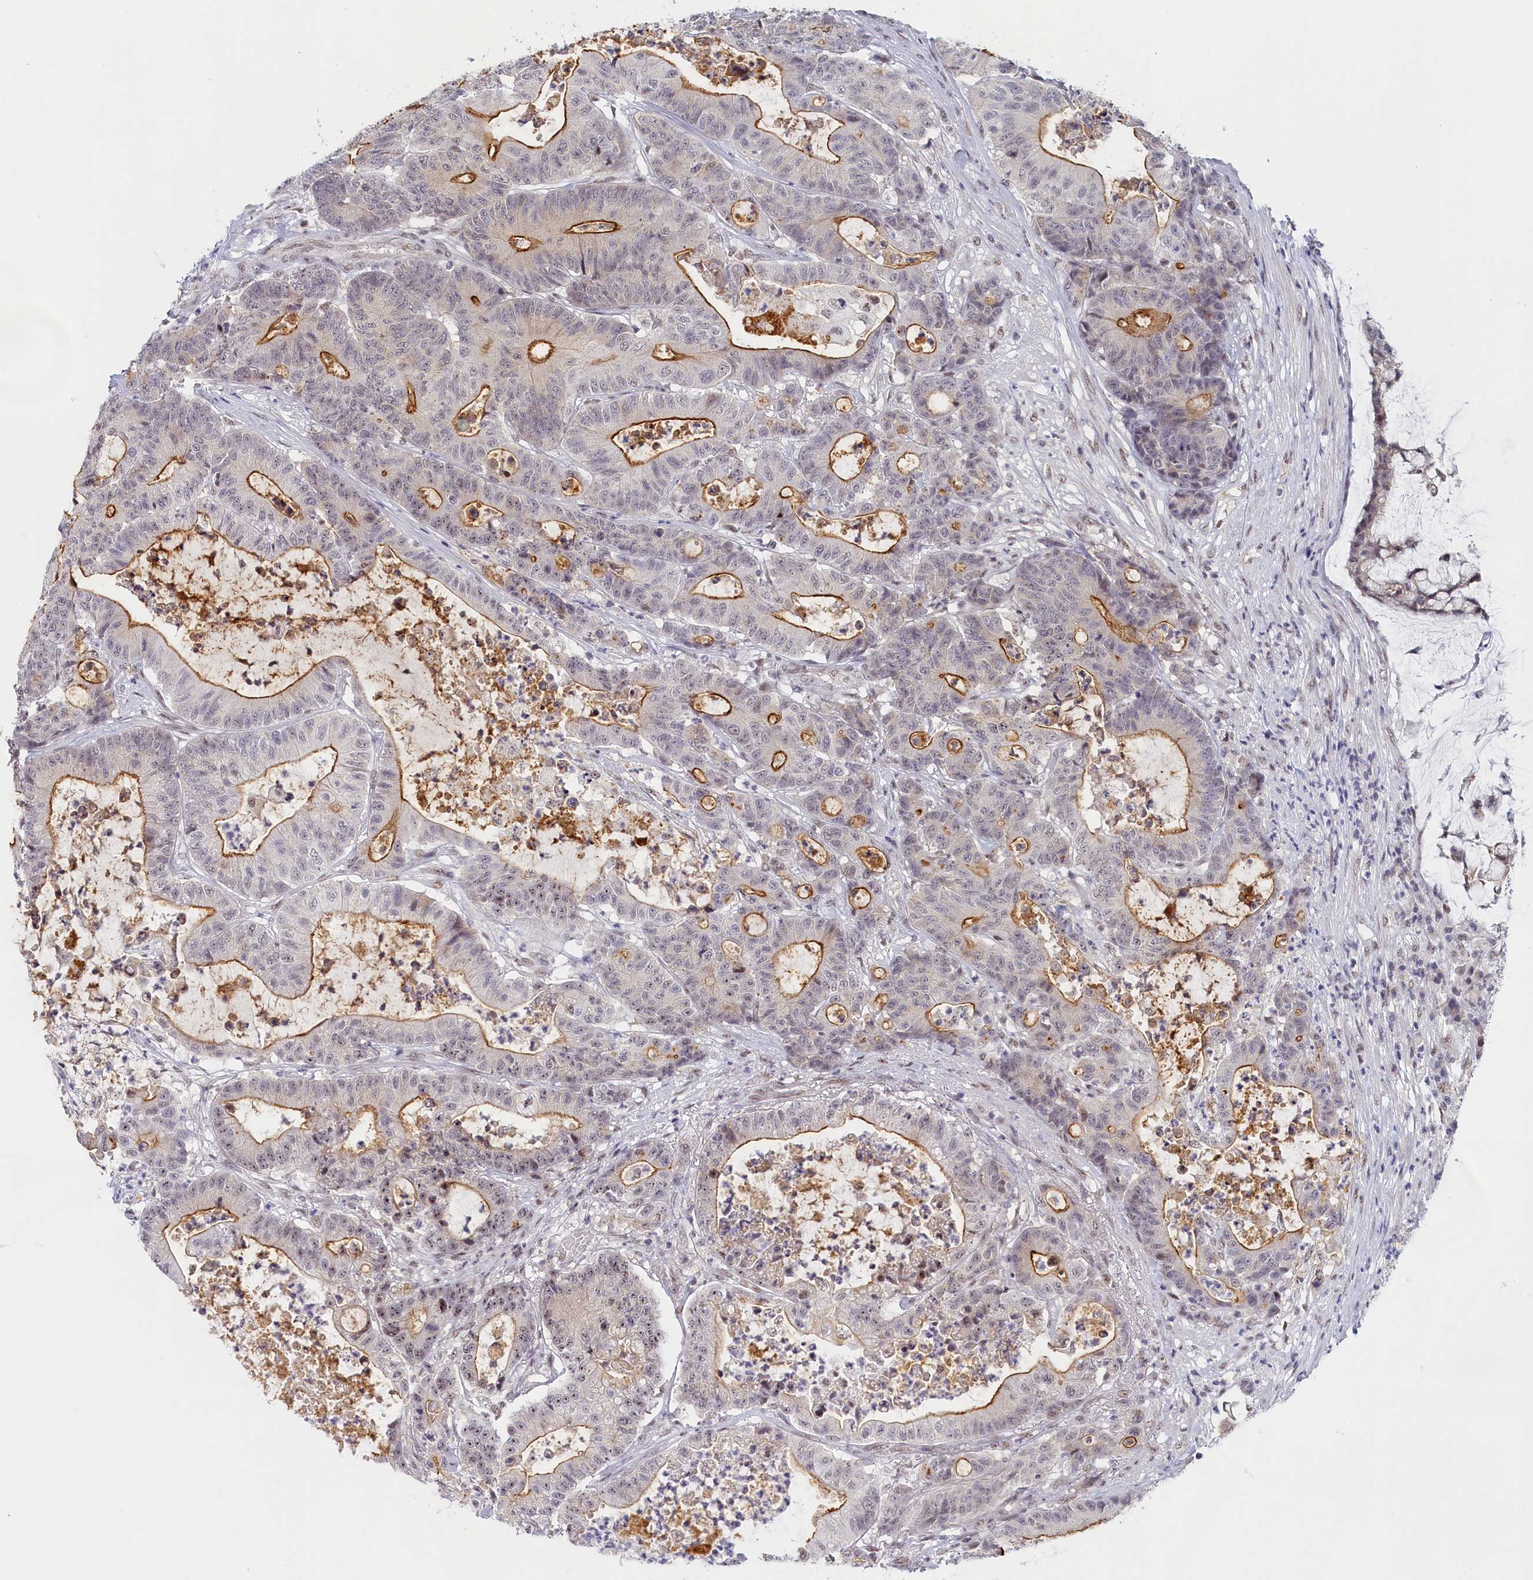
{"staining": {"intensity": "strong", "quantity": "25%-75%", "location": "cytoplasmic/membranous"}, "tissue": "colorectal cancer", "cell_type": "Tumor cells", "image_type": "cancer", "snomed": [{"axis": "morphology", "description": "Adenocarcinoma, NOS"}, {"axis": "topography", "description": "Colon"}], "caption": "About 25%-75% of tumor cells in colorectal cancer (adenocarcinoma) display strong cytoplasmic/membranous protein staining as visualized by brown immunohistochemical staining.", "gene": "SEC31B", "patient": {"sex": "female", "age": 84}}